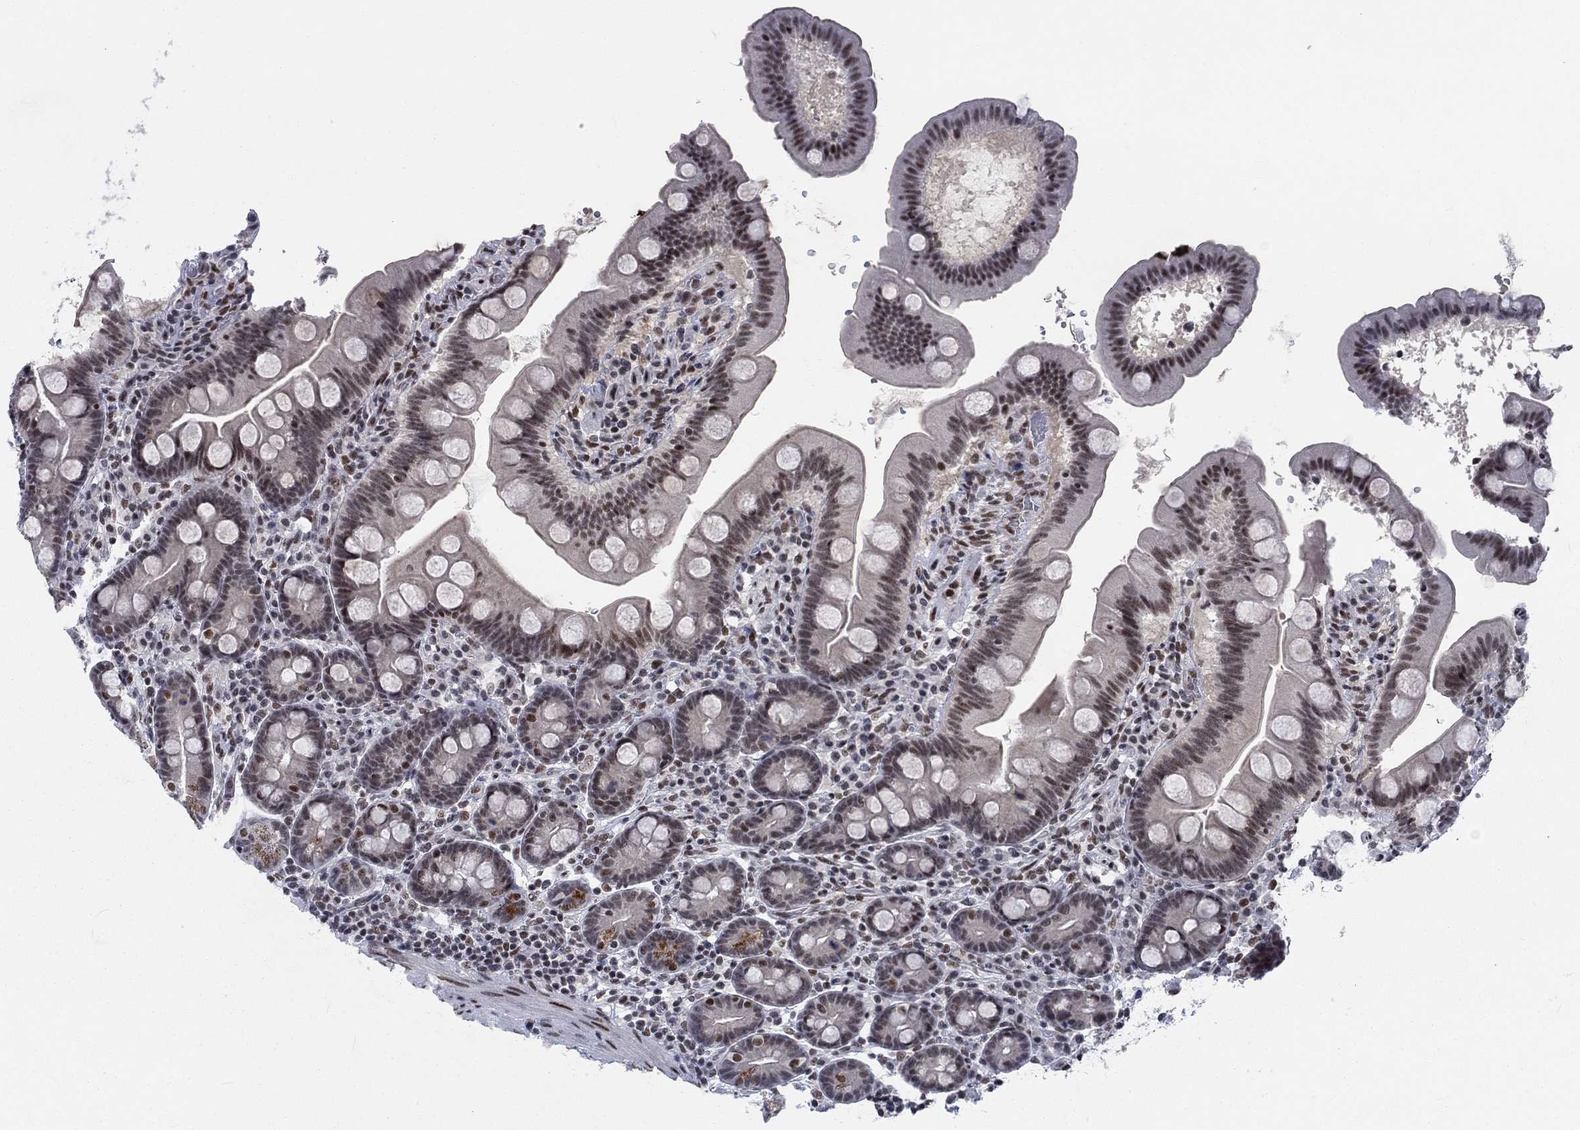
{"staining": {"intensity": "moderate", "quantity": "25%-75%", "location": "nuclear"}, "tissue": "duodenum", "cell_type": "Glandular cells", "image_type": "normal", "snomed": [{"axis": "morphology", "description": "Normal tissue, NOS"}, {"axis": "topography", "description": "Duodenum"}], "caption": "Protein analysis of benign duodenum demonstrates moderate nuclear positivity in about 25%-75% of glandular cells. (Stains: DAB (3,3'-diaminobenzidine) in brown, nuclei in blue, Microscopy: brightfield microscopy at high magnification).", "gene": "FYTTD1", "patient": {"sex": "male", "age": 59}}